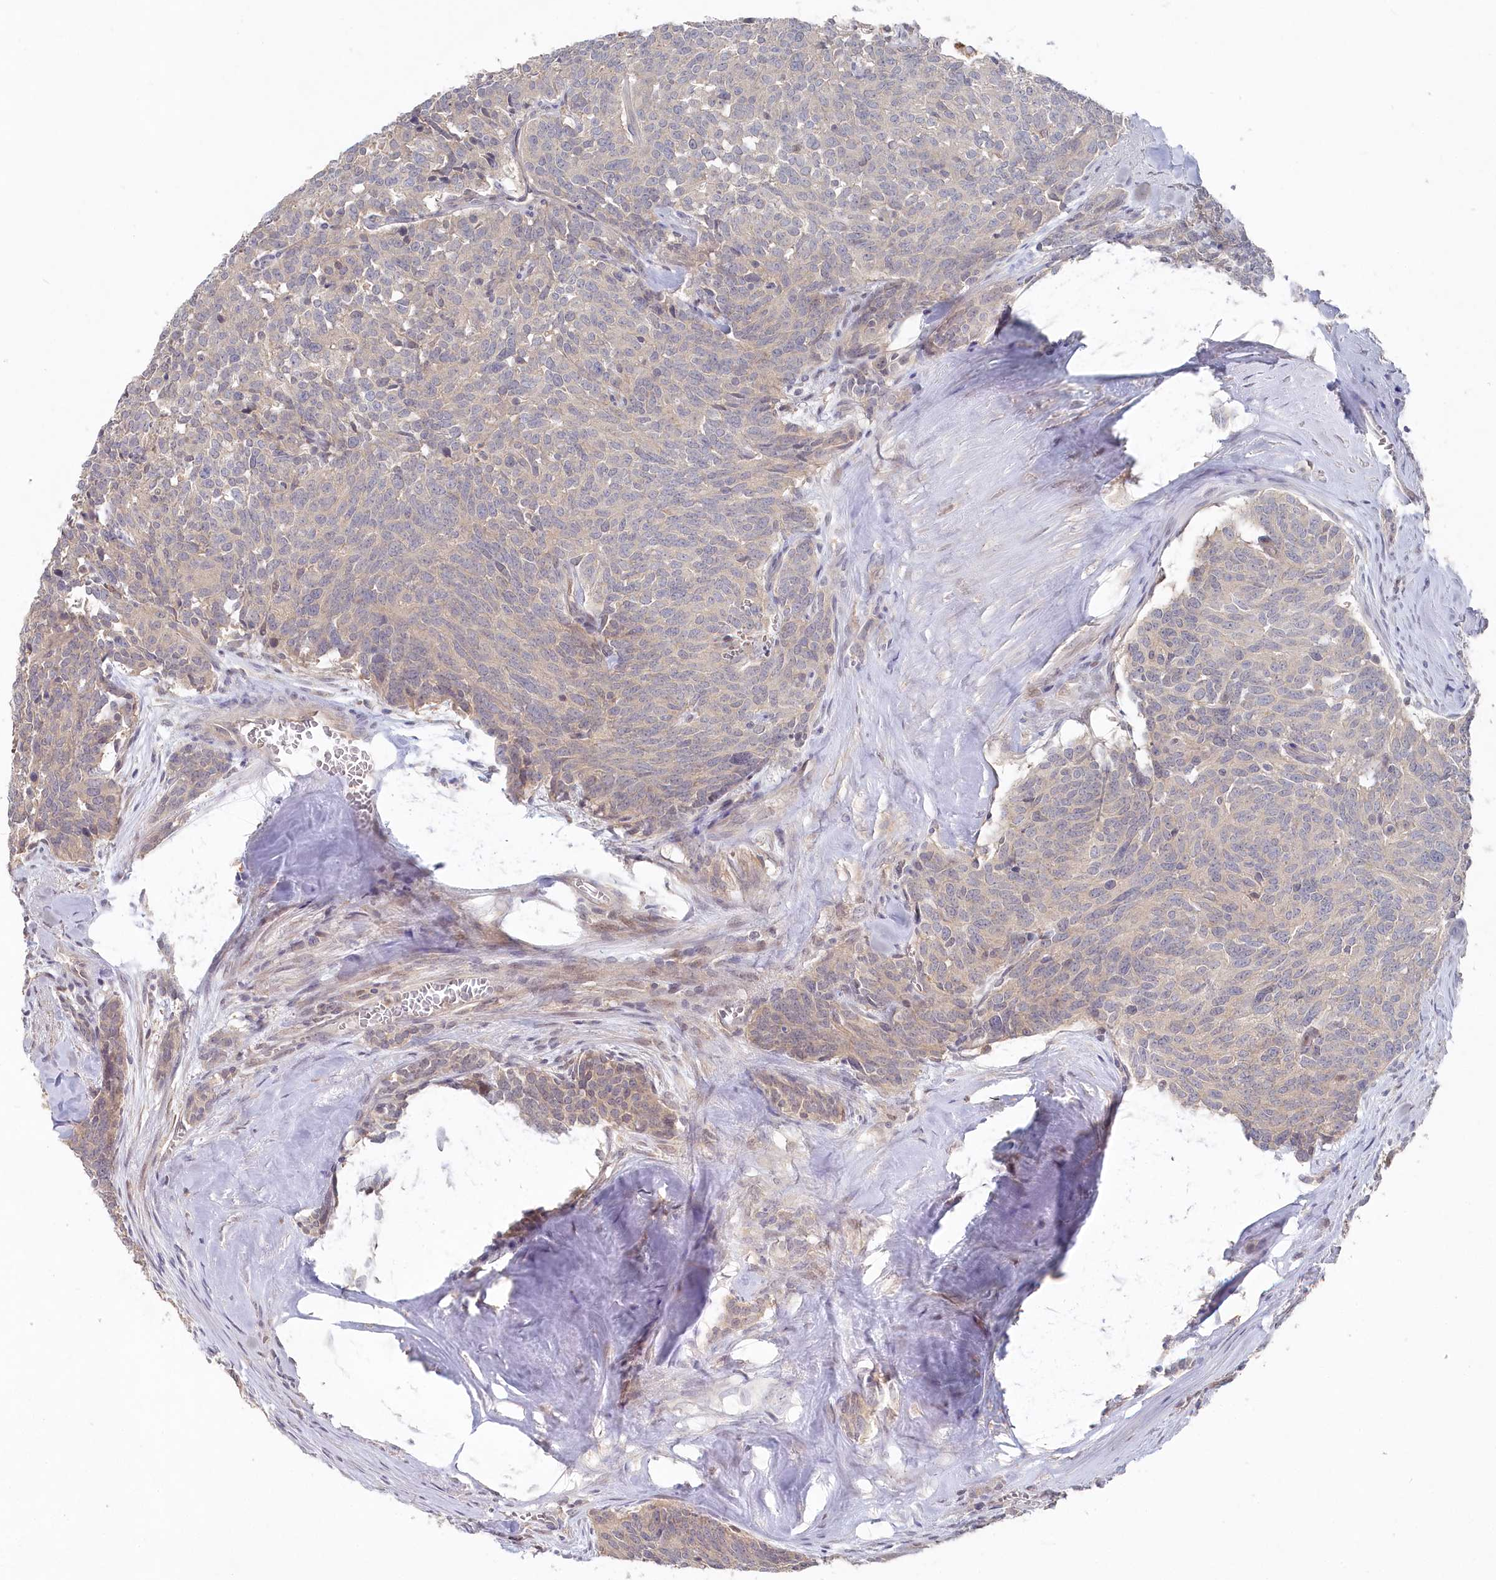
{"staining": {"intensity": "negative", "quantity": "none", "location": "none"}, "tissue": "carcinoid", "cell_type": "Tumor cells", "image_type": "cancer", "snomed": [{"axis": "morphology", "description": "Carcinoid, malignant, NOS"}, {"axis": "topography", "description": "Lung"}], "caption": "Carcinoid was stained to show a protein in brown. There is no significant expression in tumor cells. The staining is performed using DAB (3,3'-diaminobenzidine) brown chromogen with nuclei counter-stained in using hematoxylin.", "gene": "TGFBRAP1", "patient": {"sex": "female", "age": 46}}